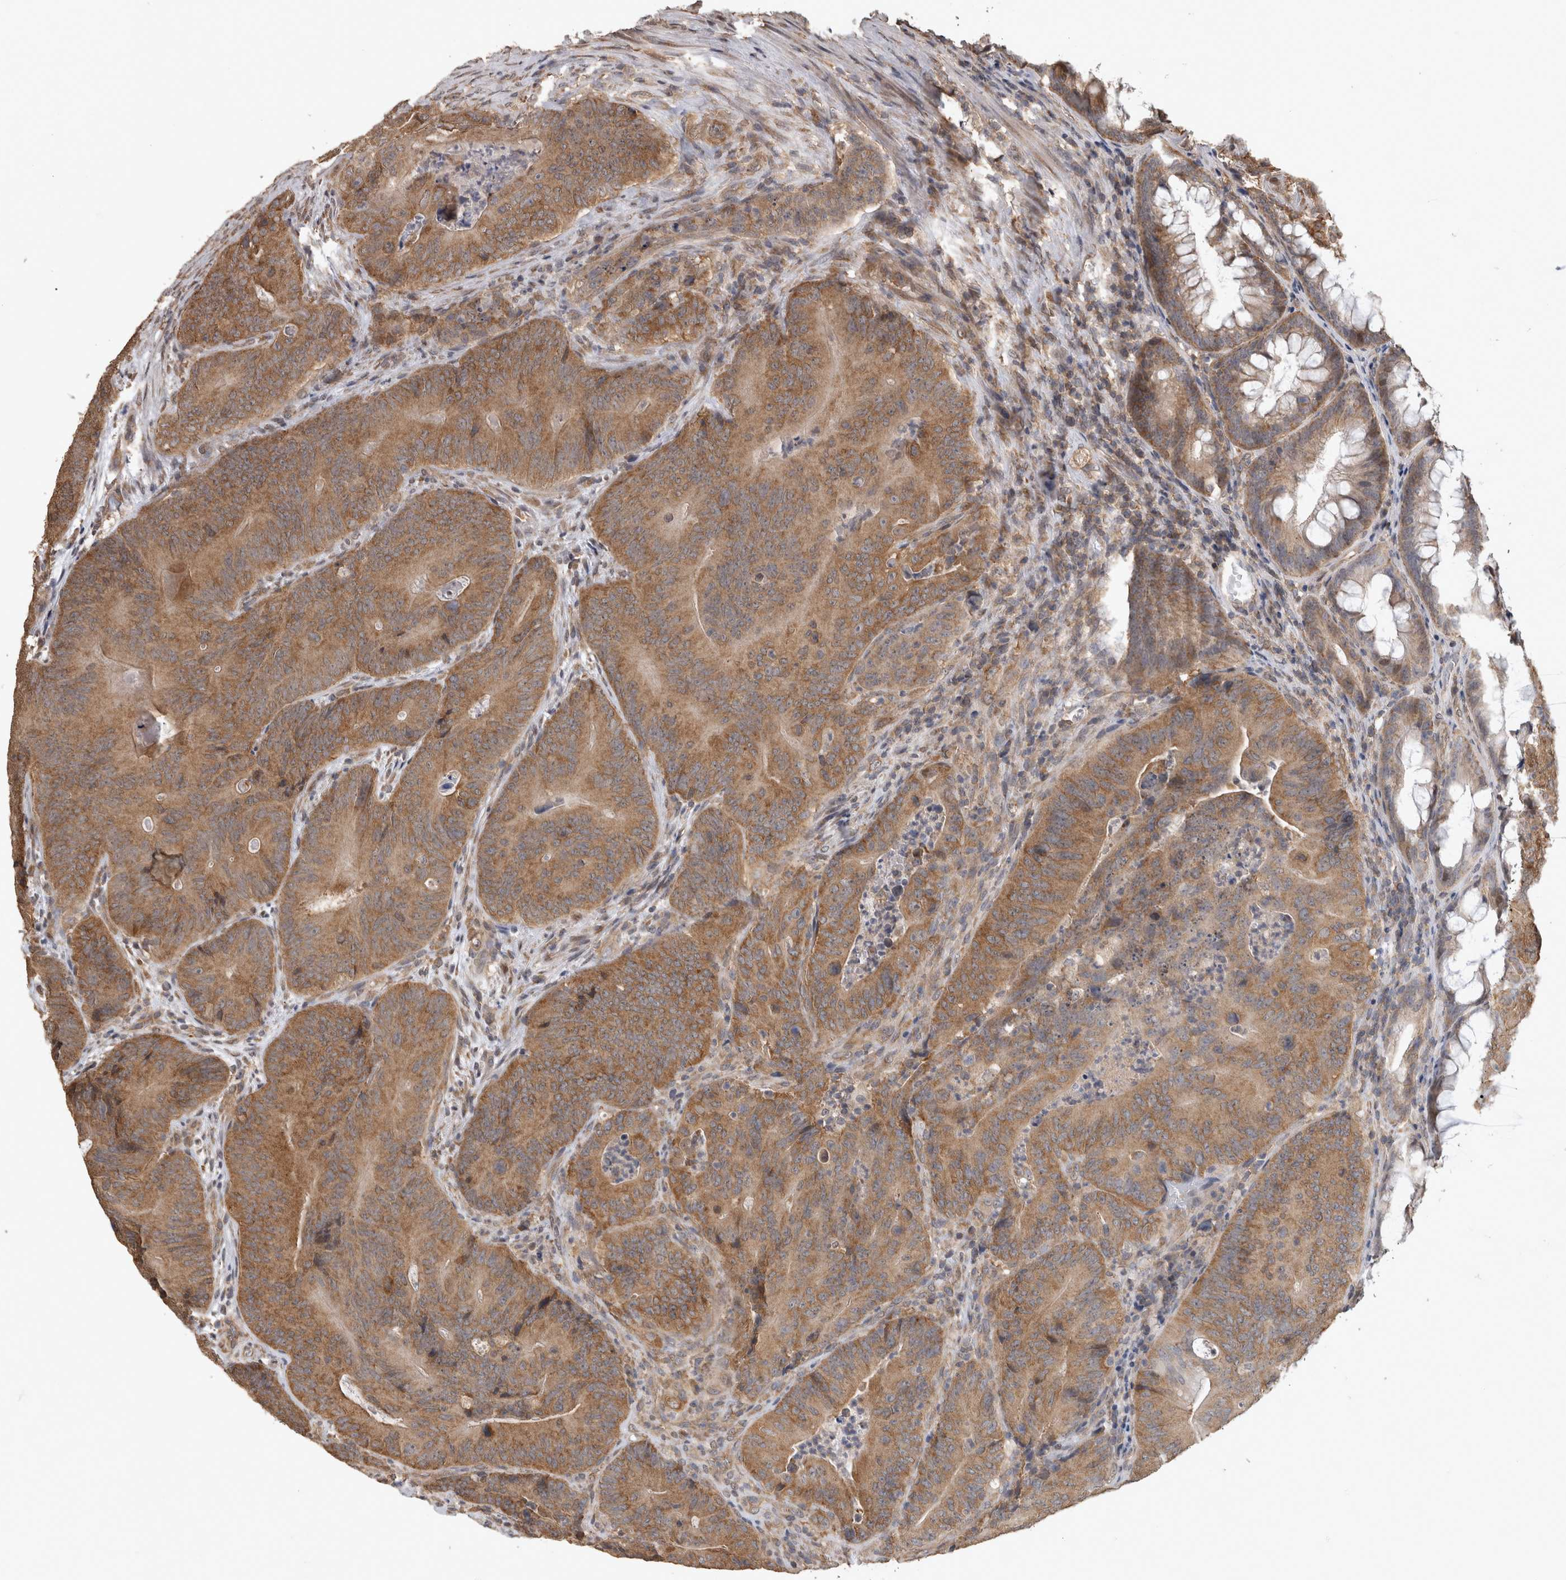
{"staining": {"intensity": "moderate", "quantity": ">75%", "location": "cytoplasmic/membranous"}, "tissue": "colorectal cancer", "cell_type": "Tumor cells", "image_type": "cancer", "snomed": [{"axis": "morphology", "description": "Normal tissue, NOS"}, {"axis": "topography", "description": "Colon"}], "caption": "This photomicrograph demonstrates colorectal cancer stained with IHC to label a protein in brown. The cytoplasmic/membranous of tumor cells show moderate positivity for the protein. Nuclei are counter-stained blue.", "gene": "ATXN2", "patient": {"sex": "female", "age": 82}}